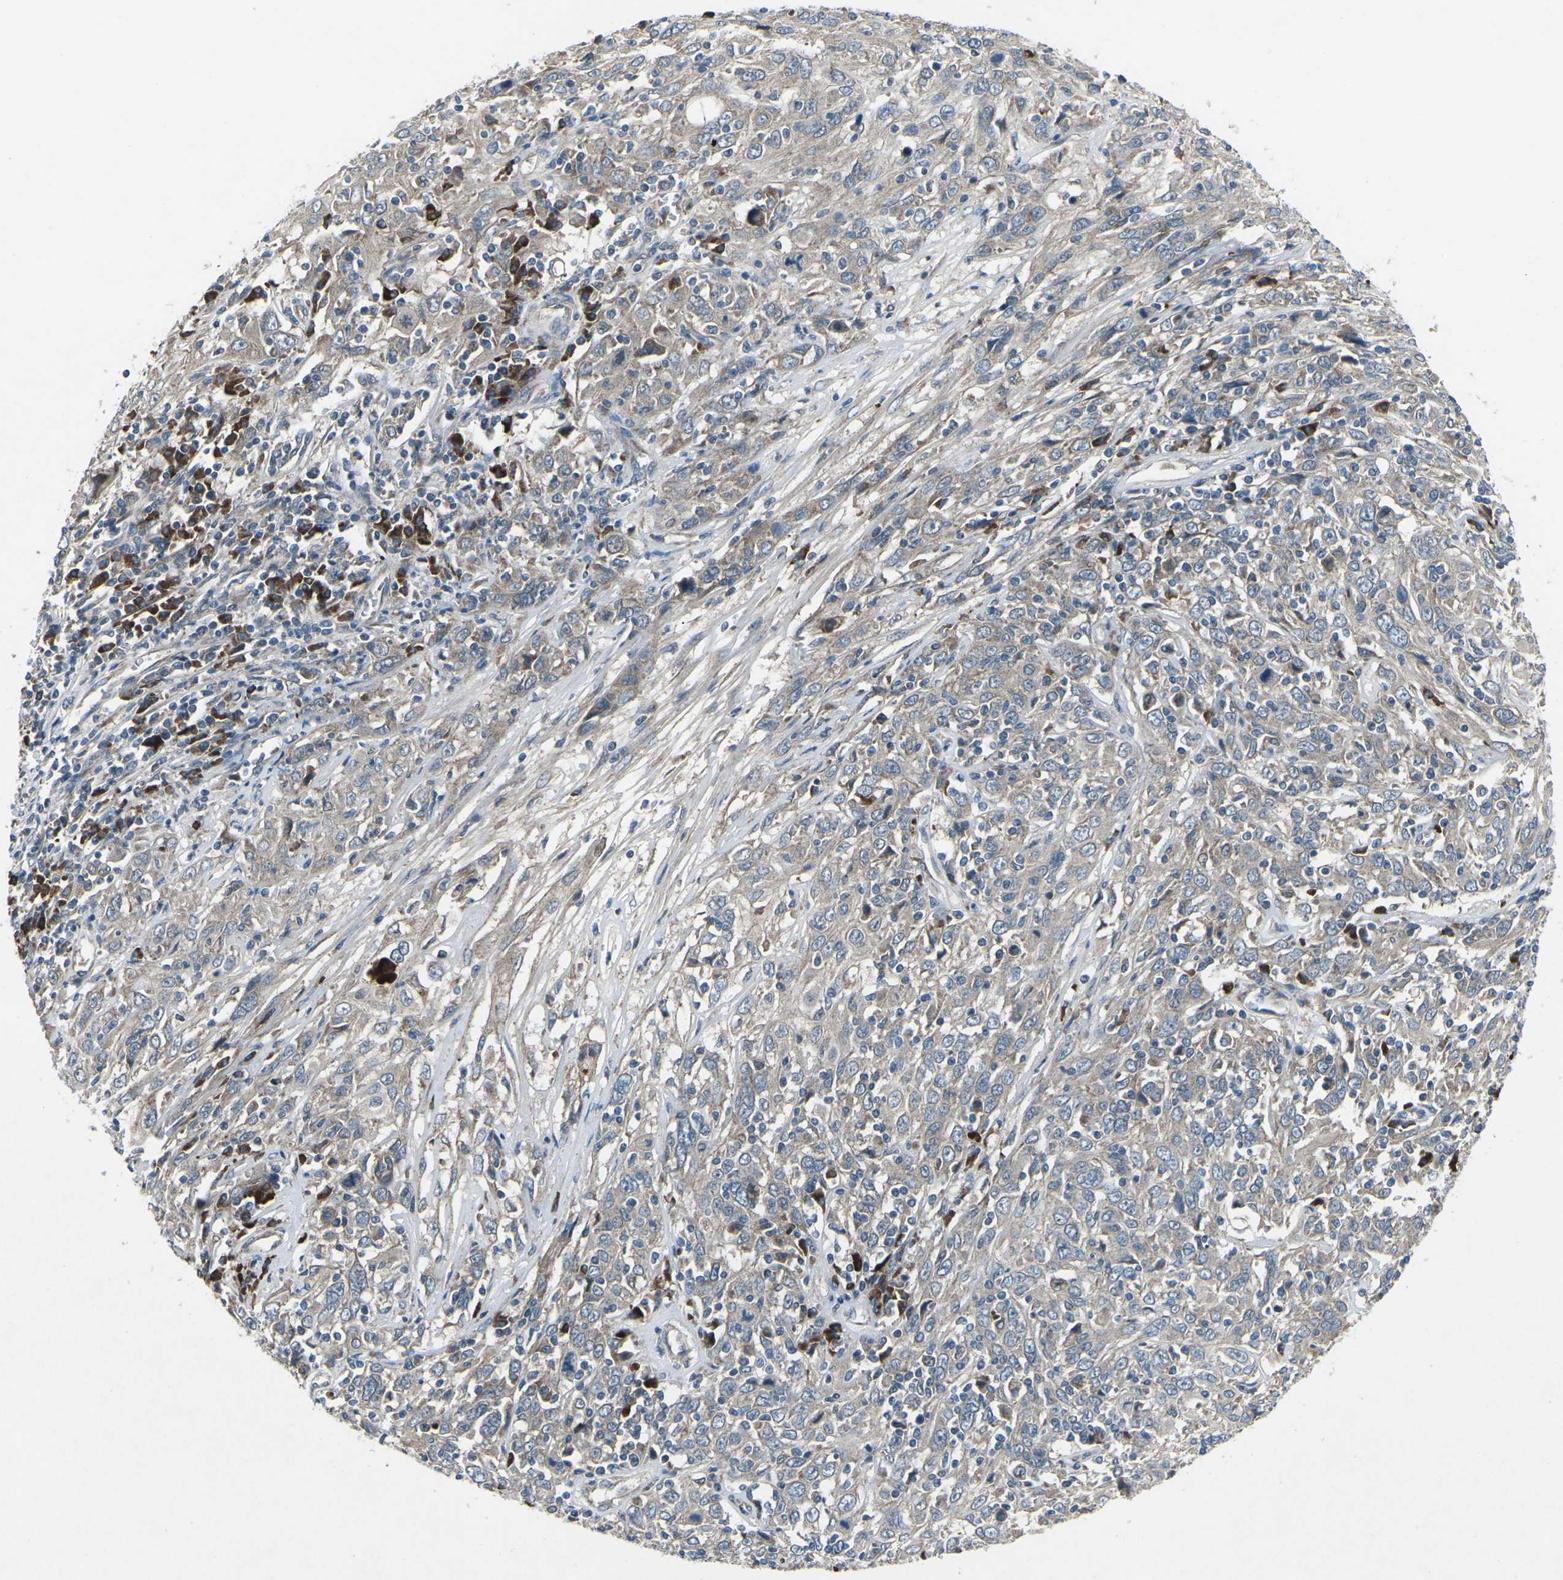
{"staining": {"intensity": "weak", "quantity": ">75%", "location": "cytoplasmic/membranous"}, "tissue": "cervical cancer", "cell_type": "Tumor cells", "image_type": "cancer", "snomed": [{"axis": "morphology", "description": "Squamous cell carcinoma, NOS"}, {"axis": "topography", "description": "Cervix"}], "caption": "An immunohistochemistry (IHC) histopathology image of neoplastic tissue is shown. Protein staining in brown labels weak cytoplasmic/membranous positivity in squamous cell carcinoma (cervical) within tumor cells. The protein is shown in brown color, while the nuclei are stained blue.", "gene": "CDK16", "patient": {"sex": "female", "age": 46}}